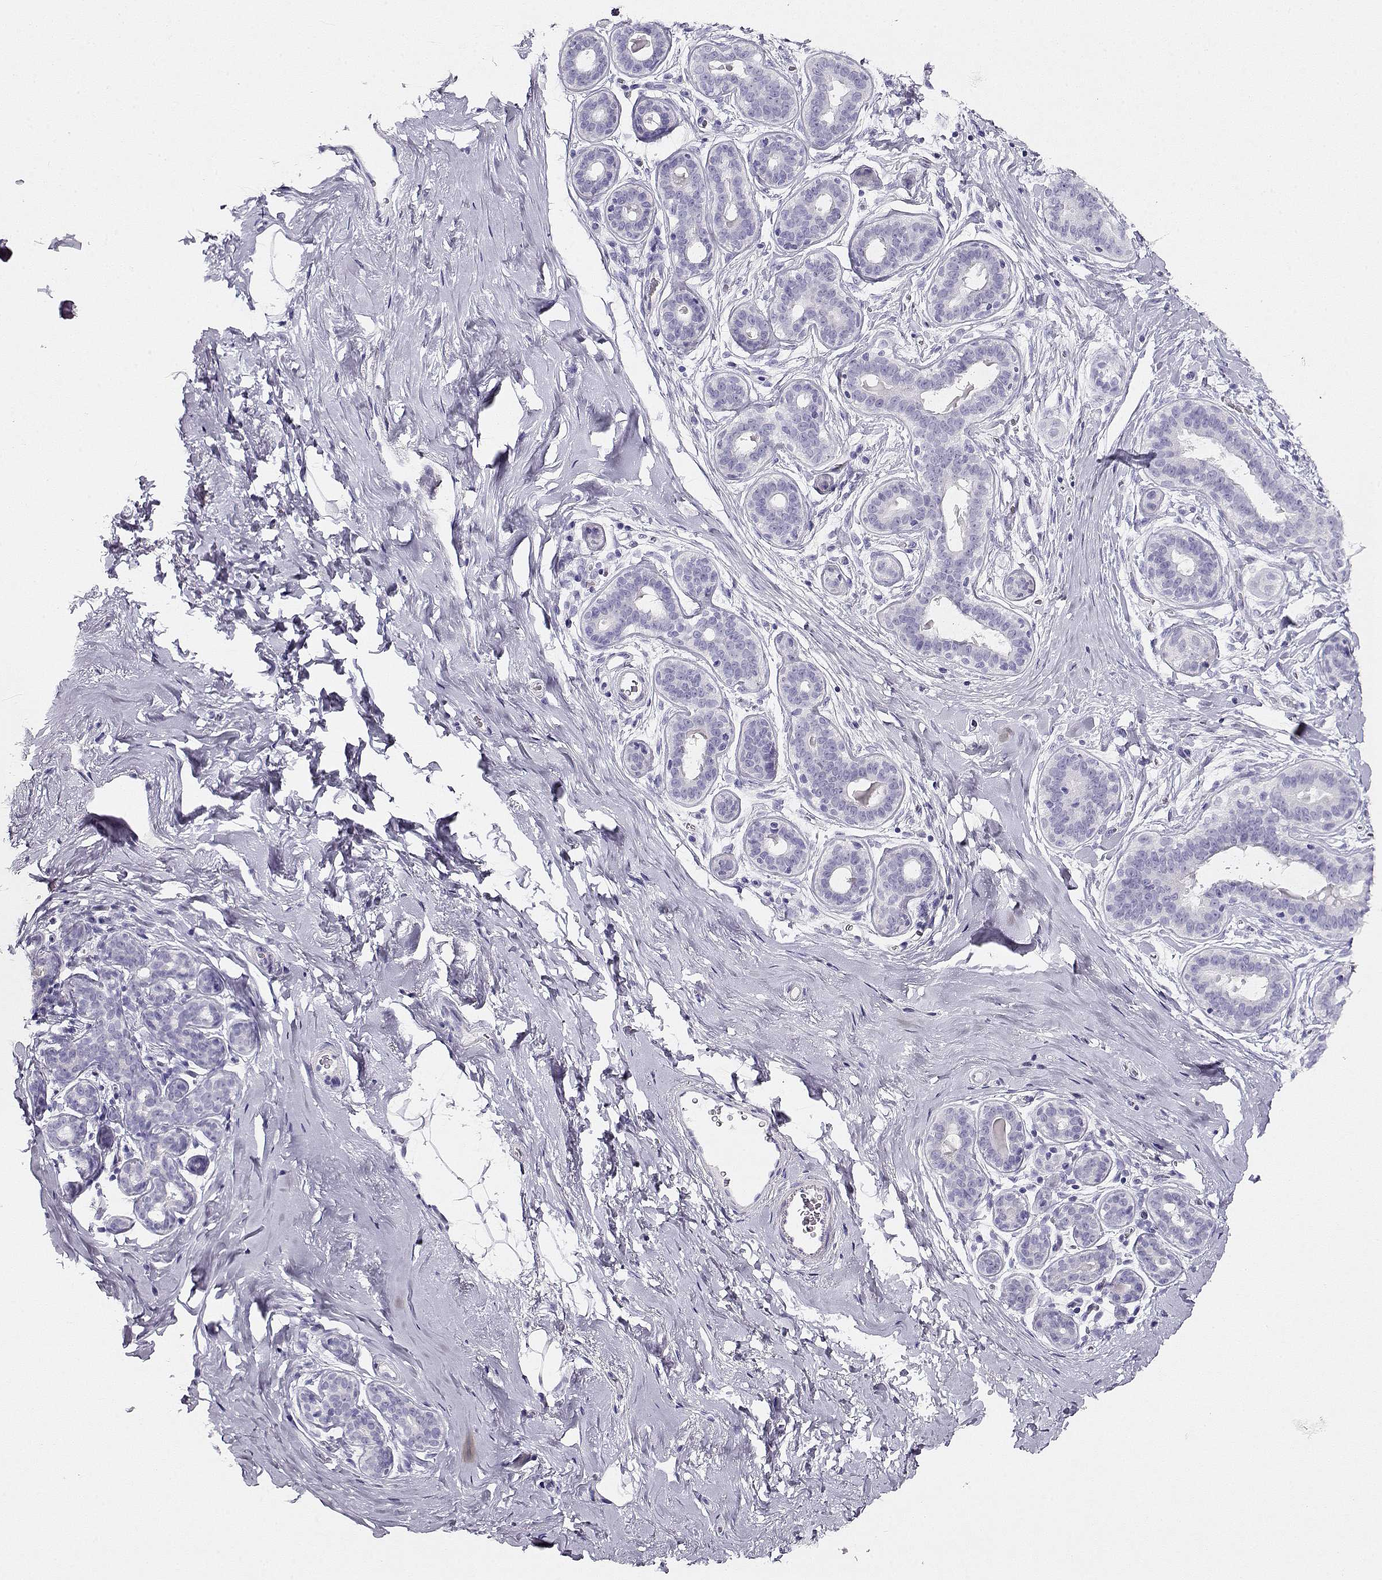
{"staining": {"intensity": "negative", "quantity": "none", "location": "none"}, "tissue": "breast", "cell_type": "Adipocytes", "image_type": "normal", "snomed": [{"axis": "morphology", "description": "Normal tissue, NOS"}, {"axis": "topography", "description": "Skin"}, {"axis": "topography", "description": "Breast"}], "caption": "Human breast stained for a protein using immunohistochemistry (IHC) displays no expression in adipocytes.", "gene": "ACTN2", "patient": {"sex": "female", "age": 43}}